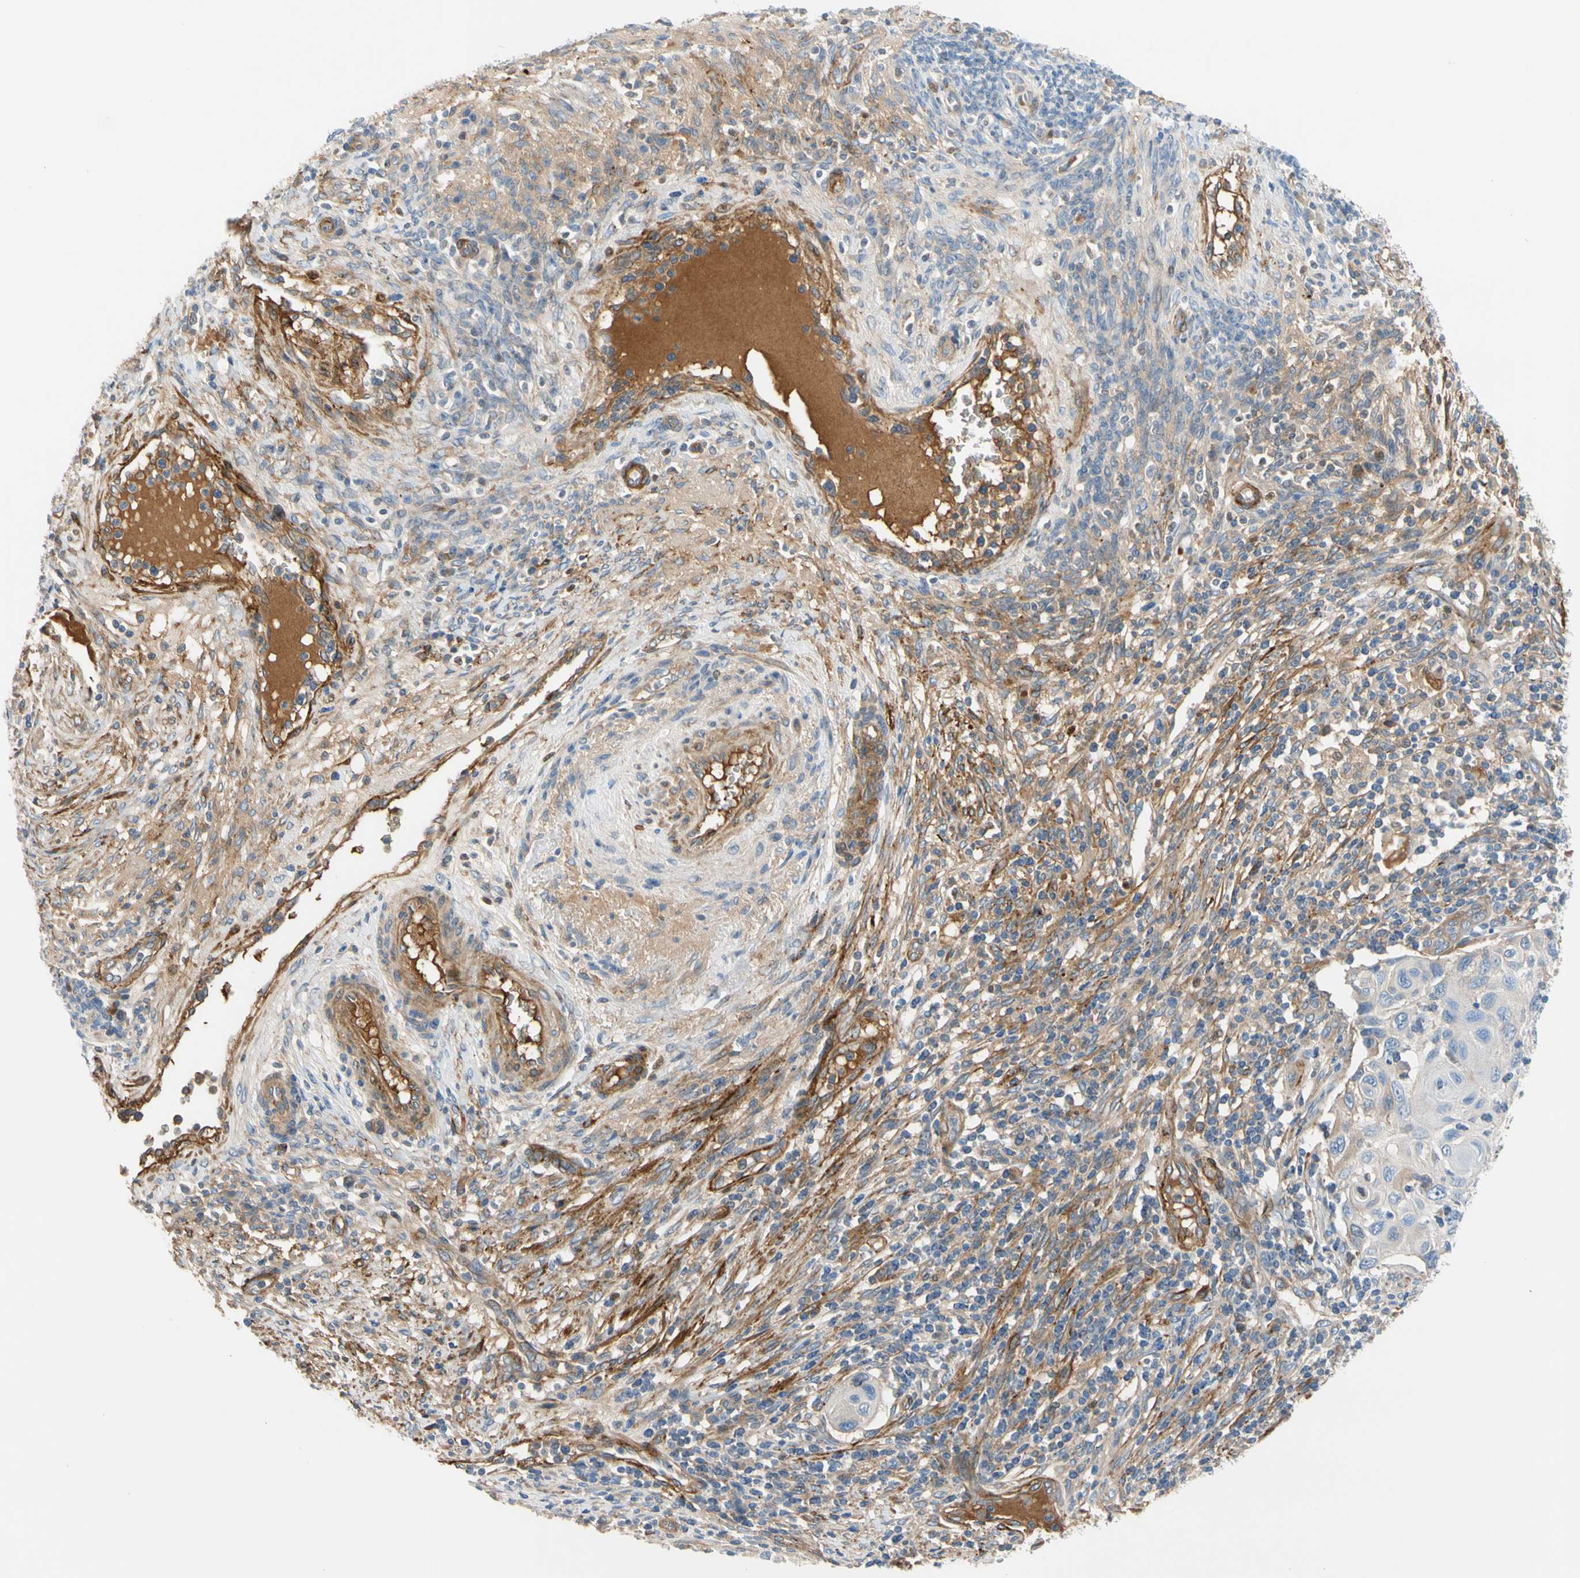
{"staining": {"intensity": "moderate", "quantity": "25%-75%", "location": "cytoplasmic/membranous"}, "tissue": "cervical cancer", "cell_type": "Tumor cells", "image_type": "cancer", "snomed": [{"axis": "morphology", "description": "Squamous cell carcinoma, NOS"}, {"axis": "topography", "description": "Cervix"}], "caption": "Immunohistochemical staining of squamous cell carcinoma (cervical) reveals moderate cytoplasmic/membranous protein expression in approximately 25%-75% of tumor cells.", "gene": "ENTREP3", "patient": {"sex": "female", "age": 70}}